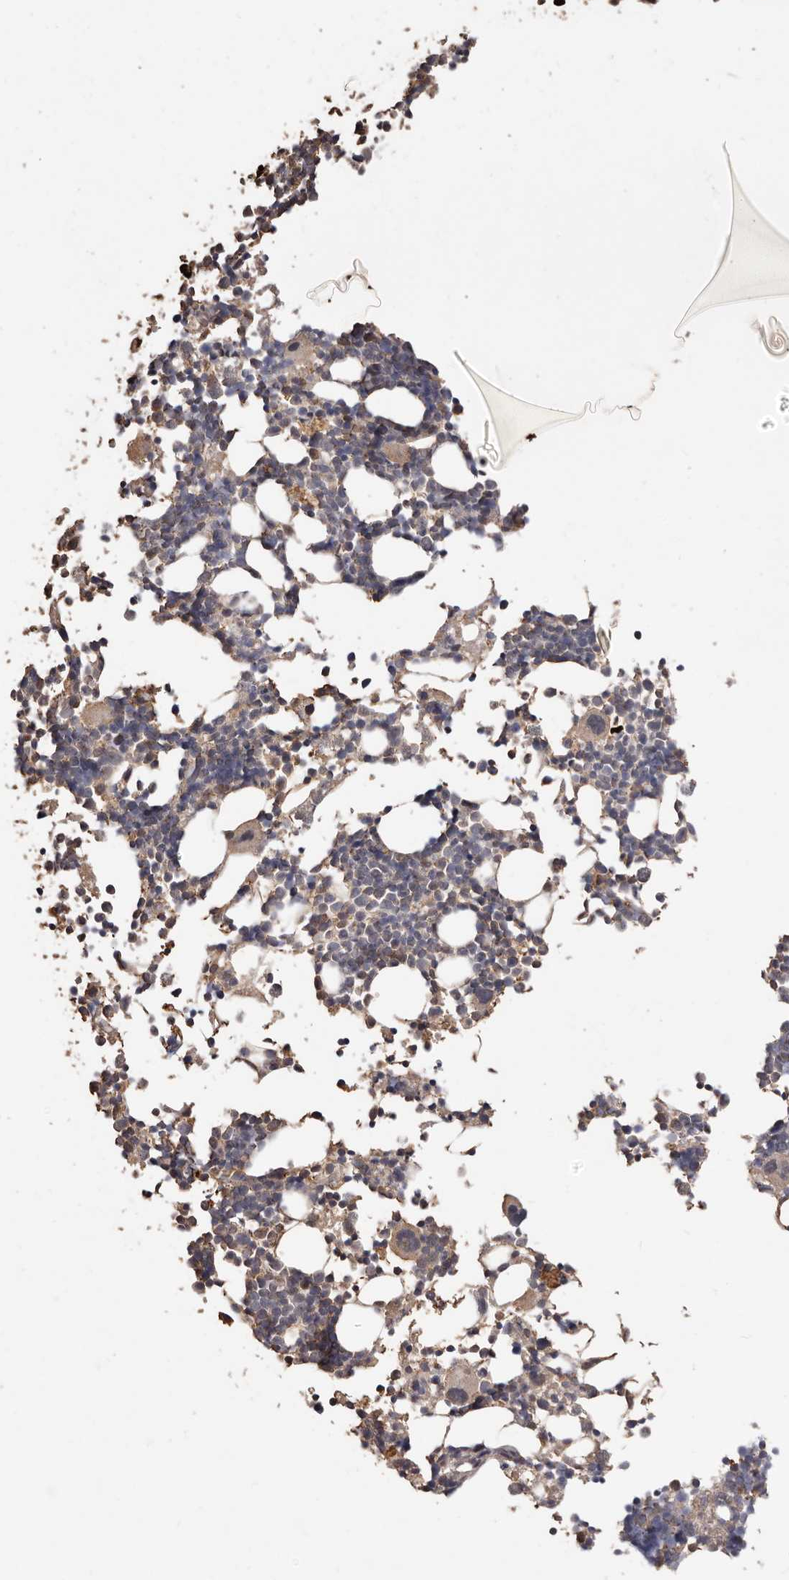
{"staining": {"intensity": "strong", "quantity": "25%-75%", "location": "cytoplasmic/membranous"}, "tissue": "bone marrow", "cell_type": "Hematopoietic cells", "image_type": "normal", "snomed": [{"axis": "morphology", "description": "Normal tissue, NOS"}, {"axis": "morphology", "description": "Inflammation, NOS"}, {"axis": "topography", "description": "Bone marrow"}], "caption": "Approximately 25%-75% of hematopoietic cells in unremarkable bone marrow demonstrate strong cytoplasmic/membranous protein positivity as visualized by brown immunohistochemical staining.", "gene": "GRAMD2A", "patient": {"sex": "male", "age": 21}}